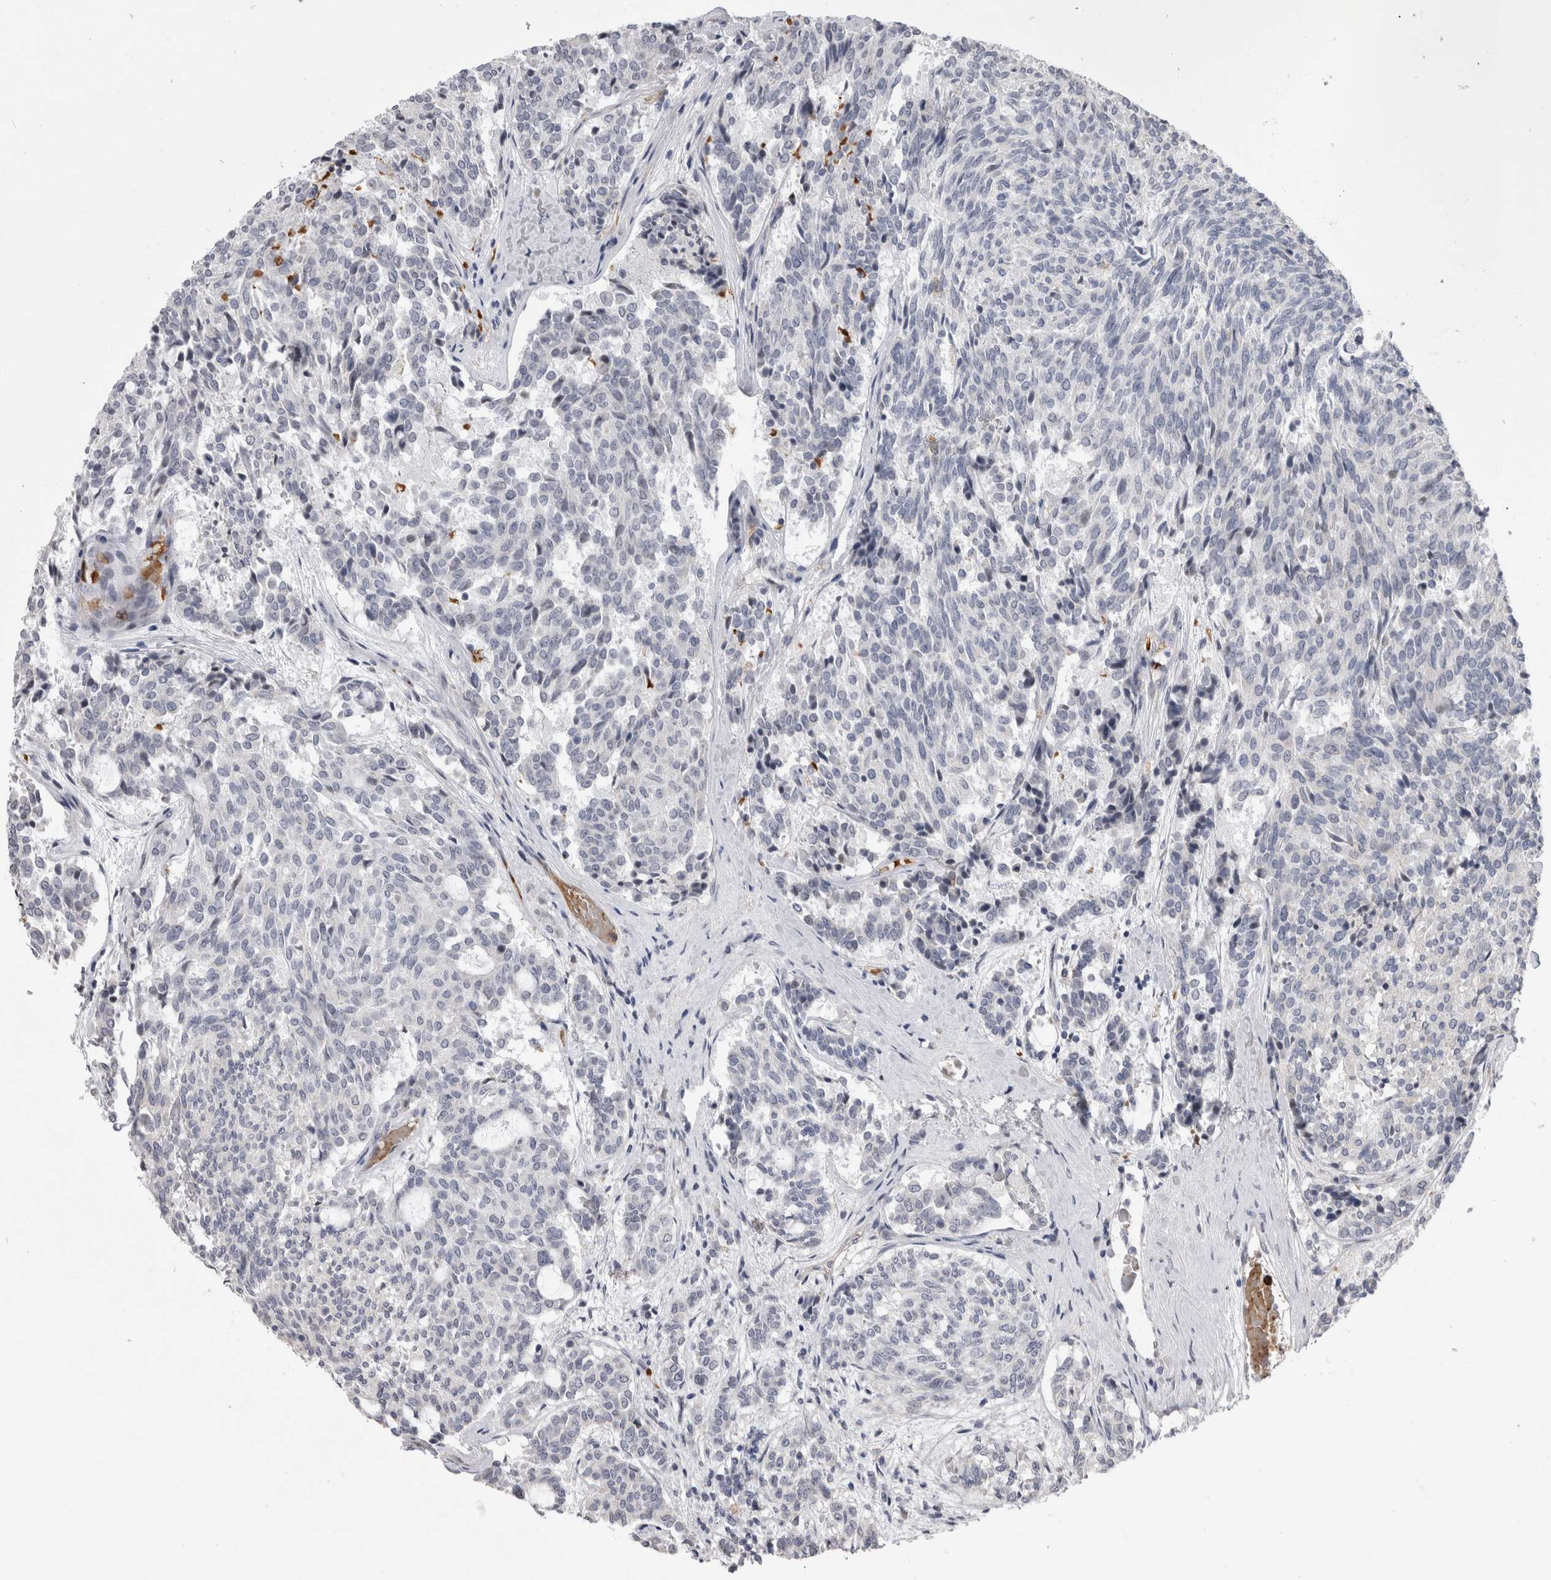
{"staining": {"intensity": "negative", "quantity": "none", "location": "none"}, "tissue": "carcinoid", "cell_type": "Tumor cells", "image_type": "cancer", "snomed": [{"axis": "morphology", "description": "Carcinoid, malignant, NOS"}, {"axis": "topography", "description": "Pancreas"}], "caption": "DAB (3,3'-diaminobenzidine) immunohistochemical staining of human carcinoid (malignant) reveals no significant staining in tumor cells.", "gene": "IFI44", "patient": {"sex": "female", "age": 54}}